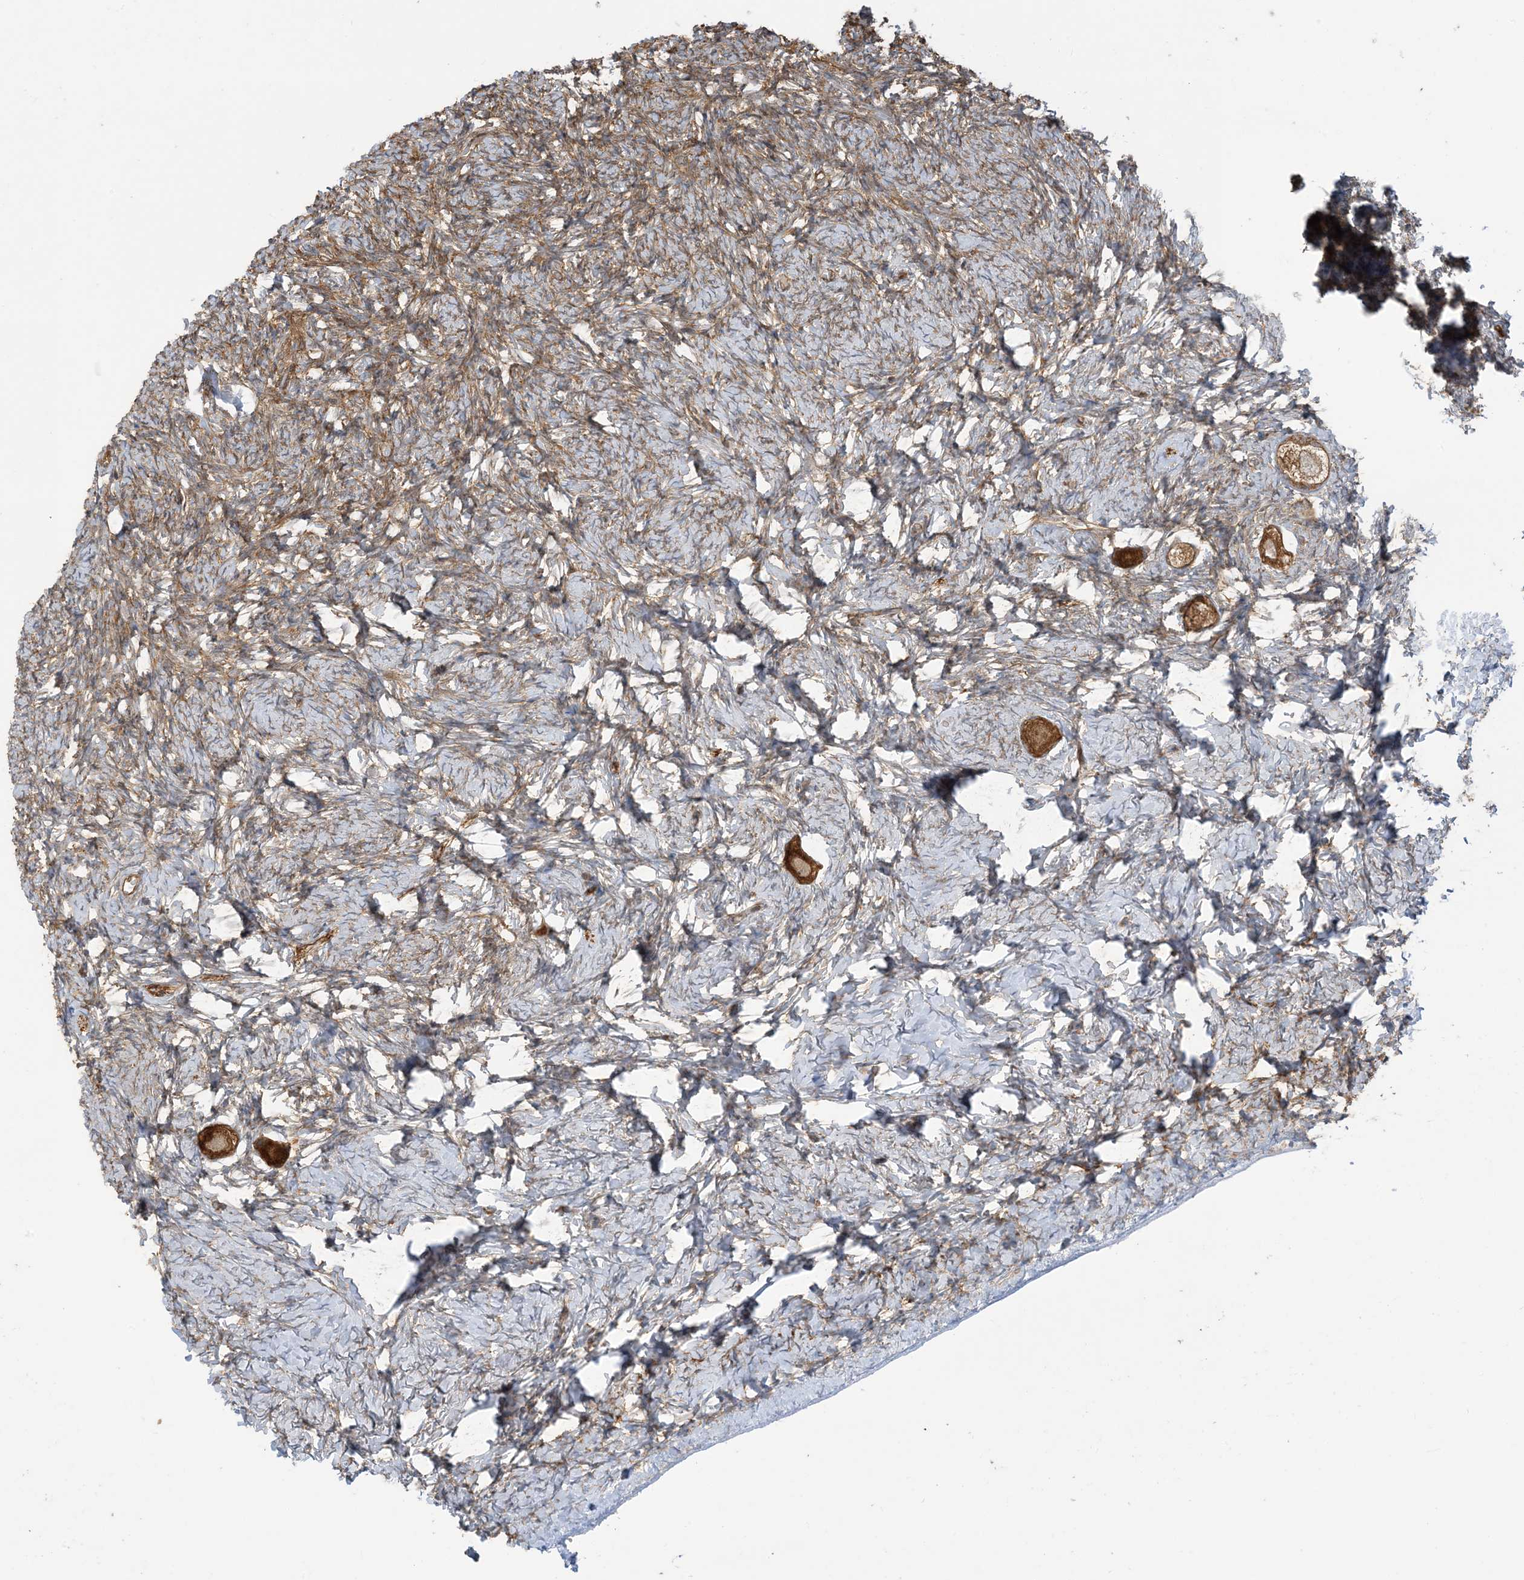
{"staining": {"intensity": "strong", "quantity": ">75%", "location": "cytoplasmic/membranous"}, "tissue": "ovary", "cell_type": "Follicle cells", "image_type": "normal", "snomed": [{"axis": "morphology", "description": "Normal tissue, NOS"}, {"axis": "topography", "description": "Ovary"}], "caption": "Follicle cells exhibit strong cytoplasmic/membranous staining in approximately >75% of cells in normal ovary. Using DAB (3,3'-diaminobenzidine) (brown) and hematoxylin (blue) stains, captured at high magnification using brightfield microscopy.", "gene": "SRP72", "patient": {"sex": "female", "age": 27}}